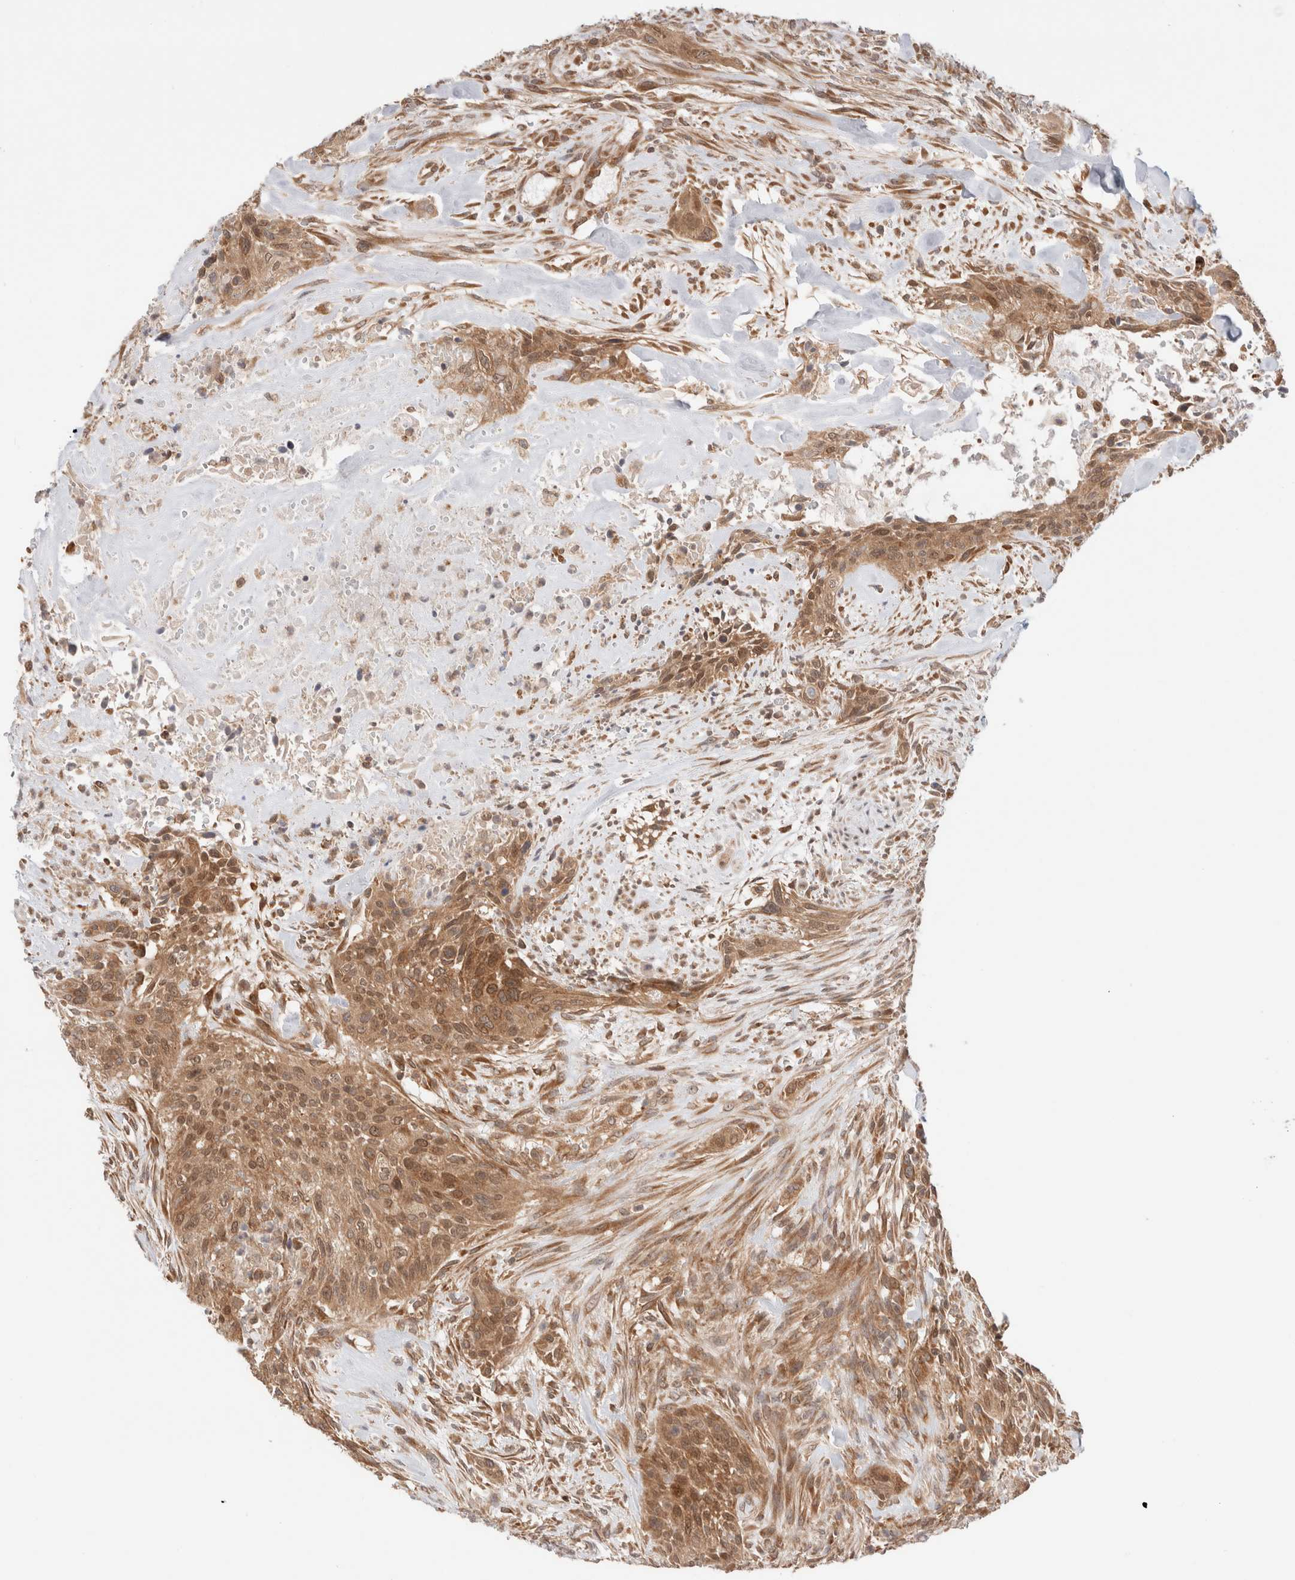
{"staining": {"intensity": "moderate", "quantity": ">75%", "location": "cytoplasmic/membranous"}, "tissue": "urothelial cancer", "cell_type": "Tumor cells", "image_type": "cancer", "snomed": [{"axis": "morphology", "description": "Urothelial carcinoma, High grade"}, {"axis": "topography", "description": "Urinary bladder"}], "caption": "Urothelial cancer stained for a protein reveals moderate cytoplasmic/membranous positivity in tumor cells.", "gene": "XKR4", "patient": {"sex": "male", "age": 35}}